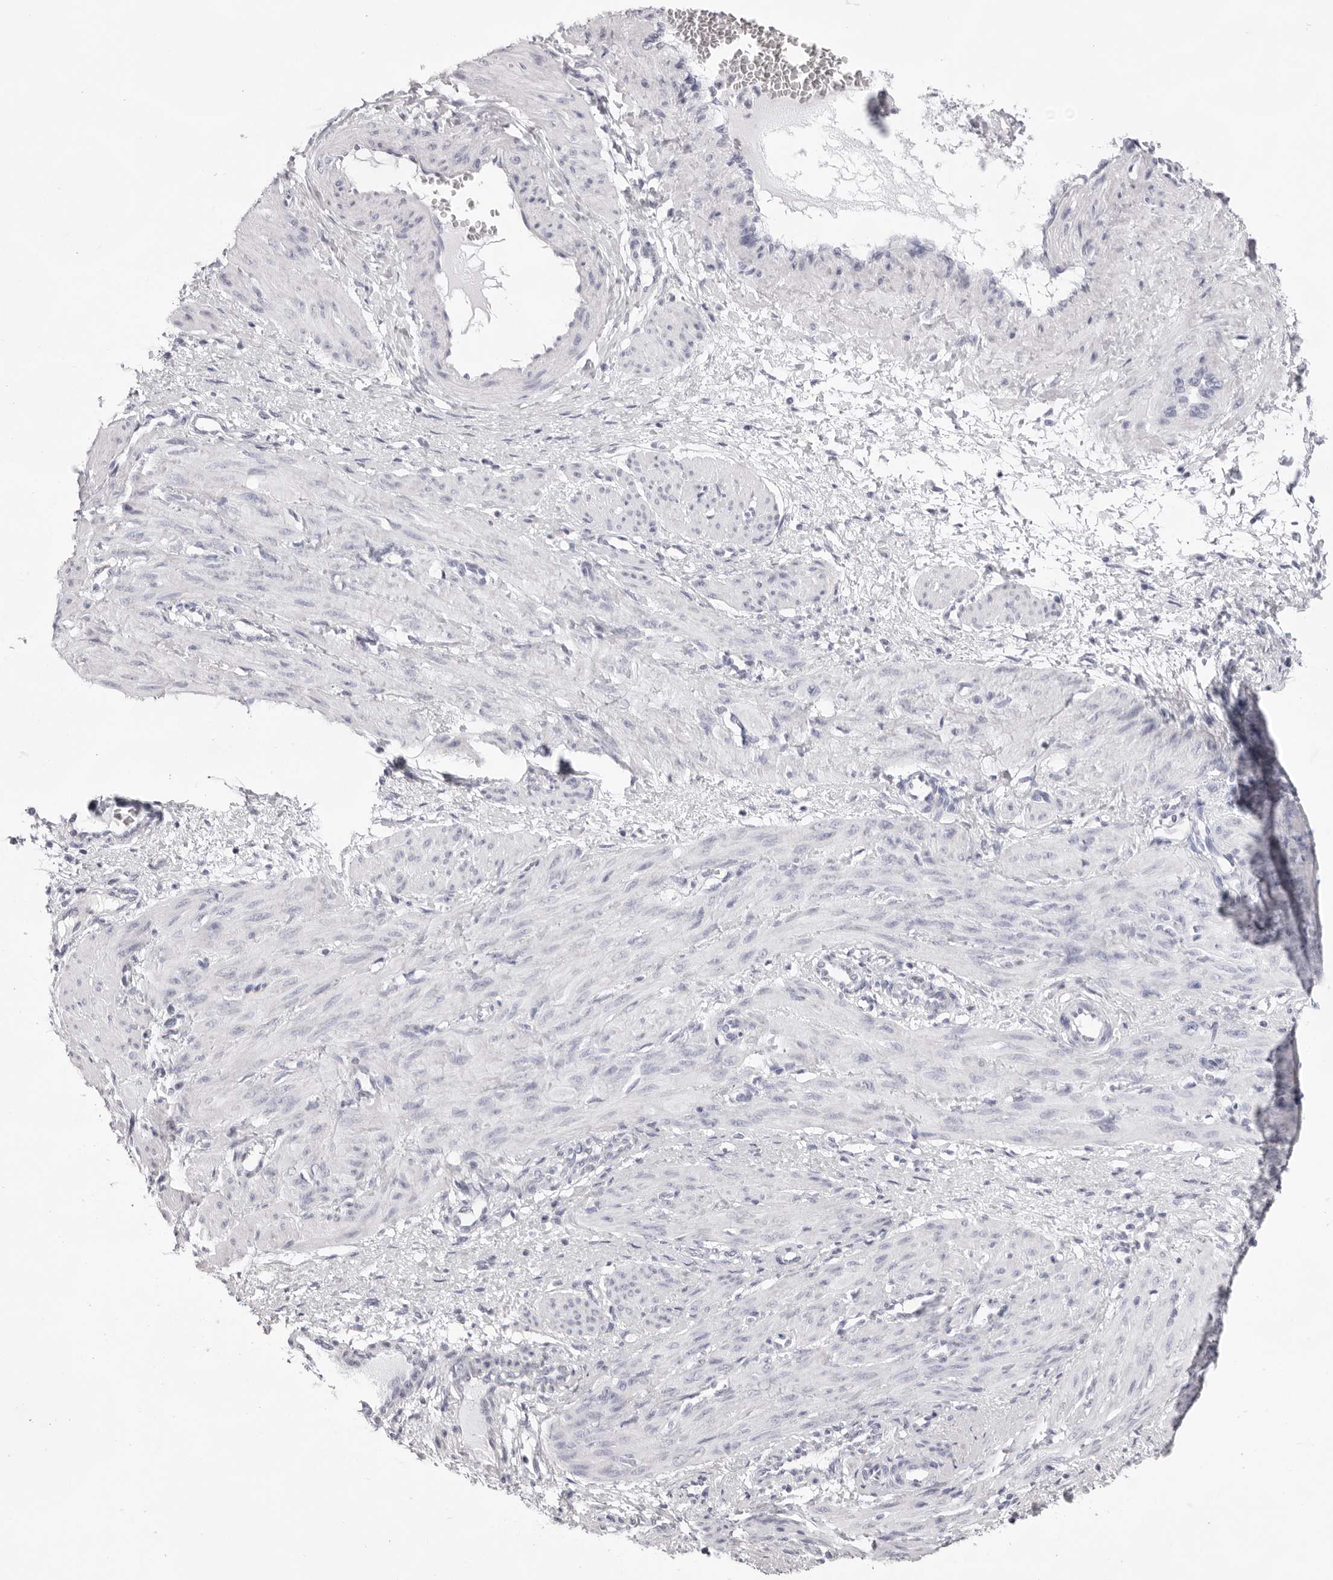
{"staining": {"intensity": "negative", "quantity": "none", "location": "none"}, "tissue": "smooth muscle", "cell_type": "Smooth muscle cells", "image_type": "normal", "snomed": [{"axis": "morphology", "description": "Normal tissue, NOS"}, {"axis": "topography", "description": "Endometrium"}], "caption": "A histopathology image of smooth muscle stained for a protein displays no brown staining in smooth muscle cells.", "gene": "SMIM2", "patient": {"sex": "female", "age": 33}}